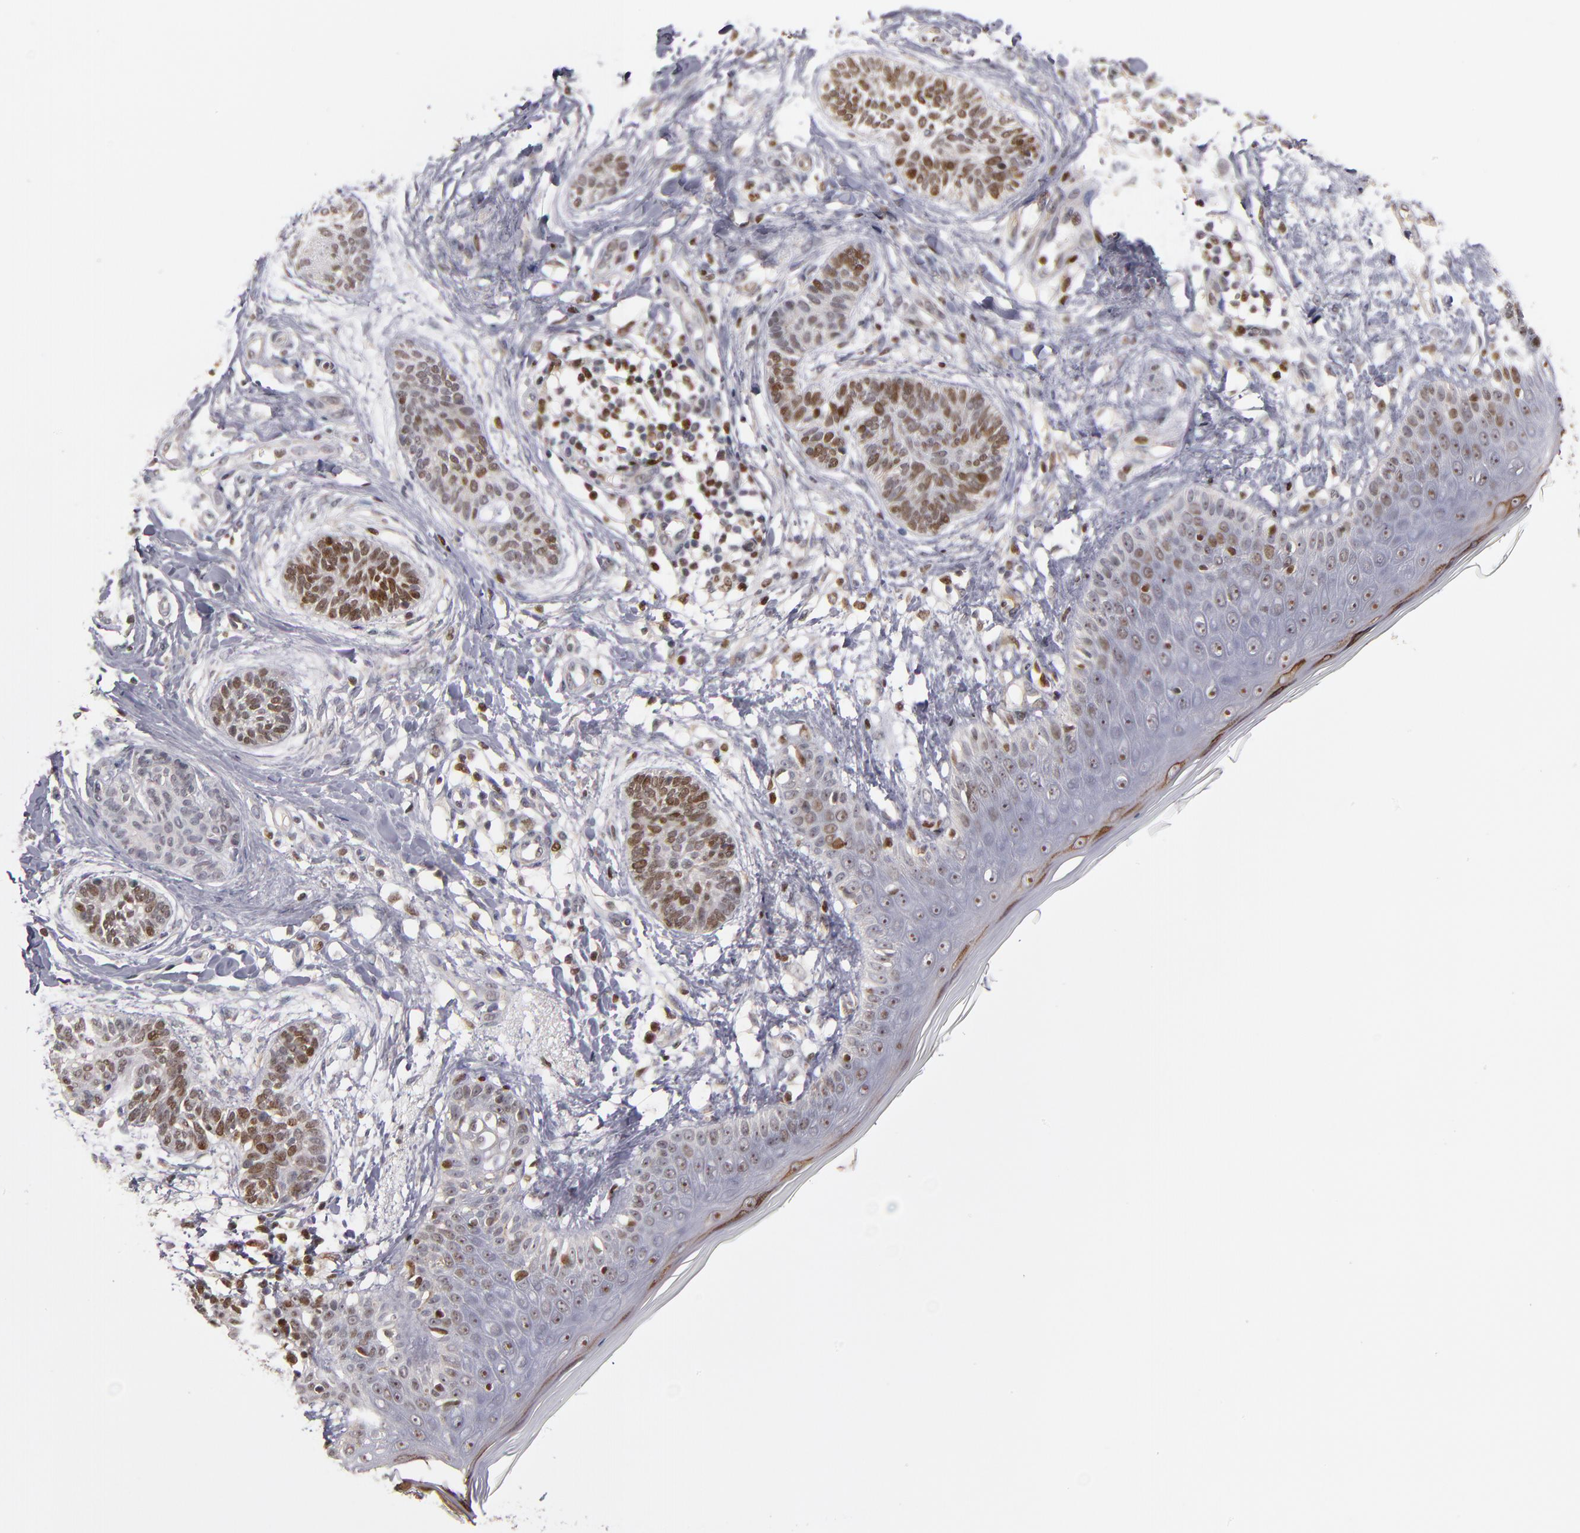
{"staining": {"intensity": "moderate", "quantity": "25%-75%", "location": "nuclear"}, "tissue": "skin cancer", "cell_type": "Tumor cells", "image_type": "cancer", "snomed": [{"axis": "morphology", "description": "Normal tissue, NOS"}, {"axis": "morphology", "description": "Basal cell carcinoma"}, {"axis": "topography", "description": "Skin"}], "caption": "IHC image of human skin cancer (basal cell carcinoma) stained for a protein (brown), which exhibits medium levels of moderate nuclear expression in approximately 25%-75% of tumor cells.", "gene": "KDM6A", "patient": {"sex": "male", "age": 63}}